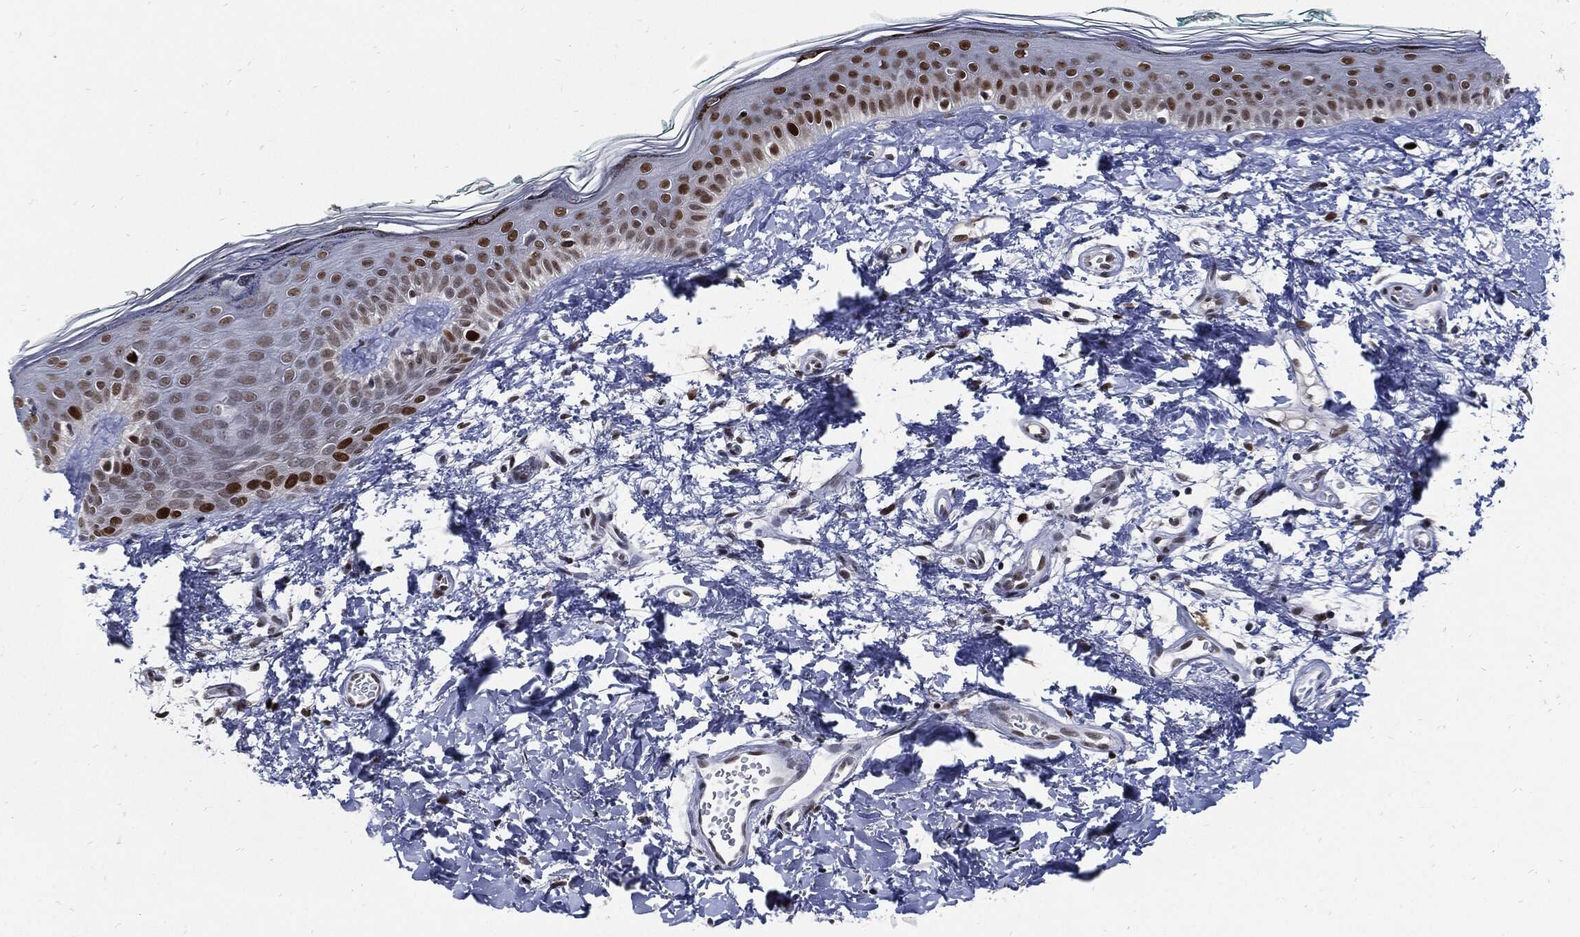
{"staining": {"intensity": "negative", "quantity": "none", "location": "none"}, "tissue": "skin", "cell_type": "Fibroblasts", "image_type": "normal", "snomed": [{"axis": "morphology", "description": "Normal tissue, NOS"}, {"axis": "morphology", "description": "Basal cell carcinoma"}, {"axis": "topography", "description": "Skin"}], "caption": "Protein analysis of normal skin reveals no significant positivity in fibroblasts.", "gene": "NBN", "patient": {"sex": "male", "age": 33}}